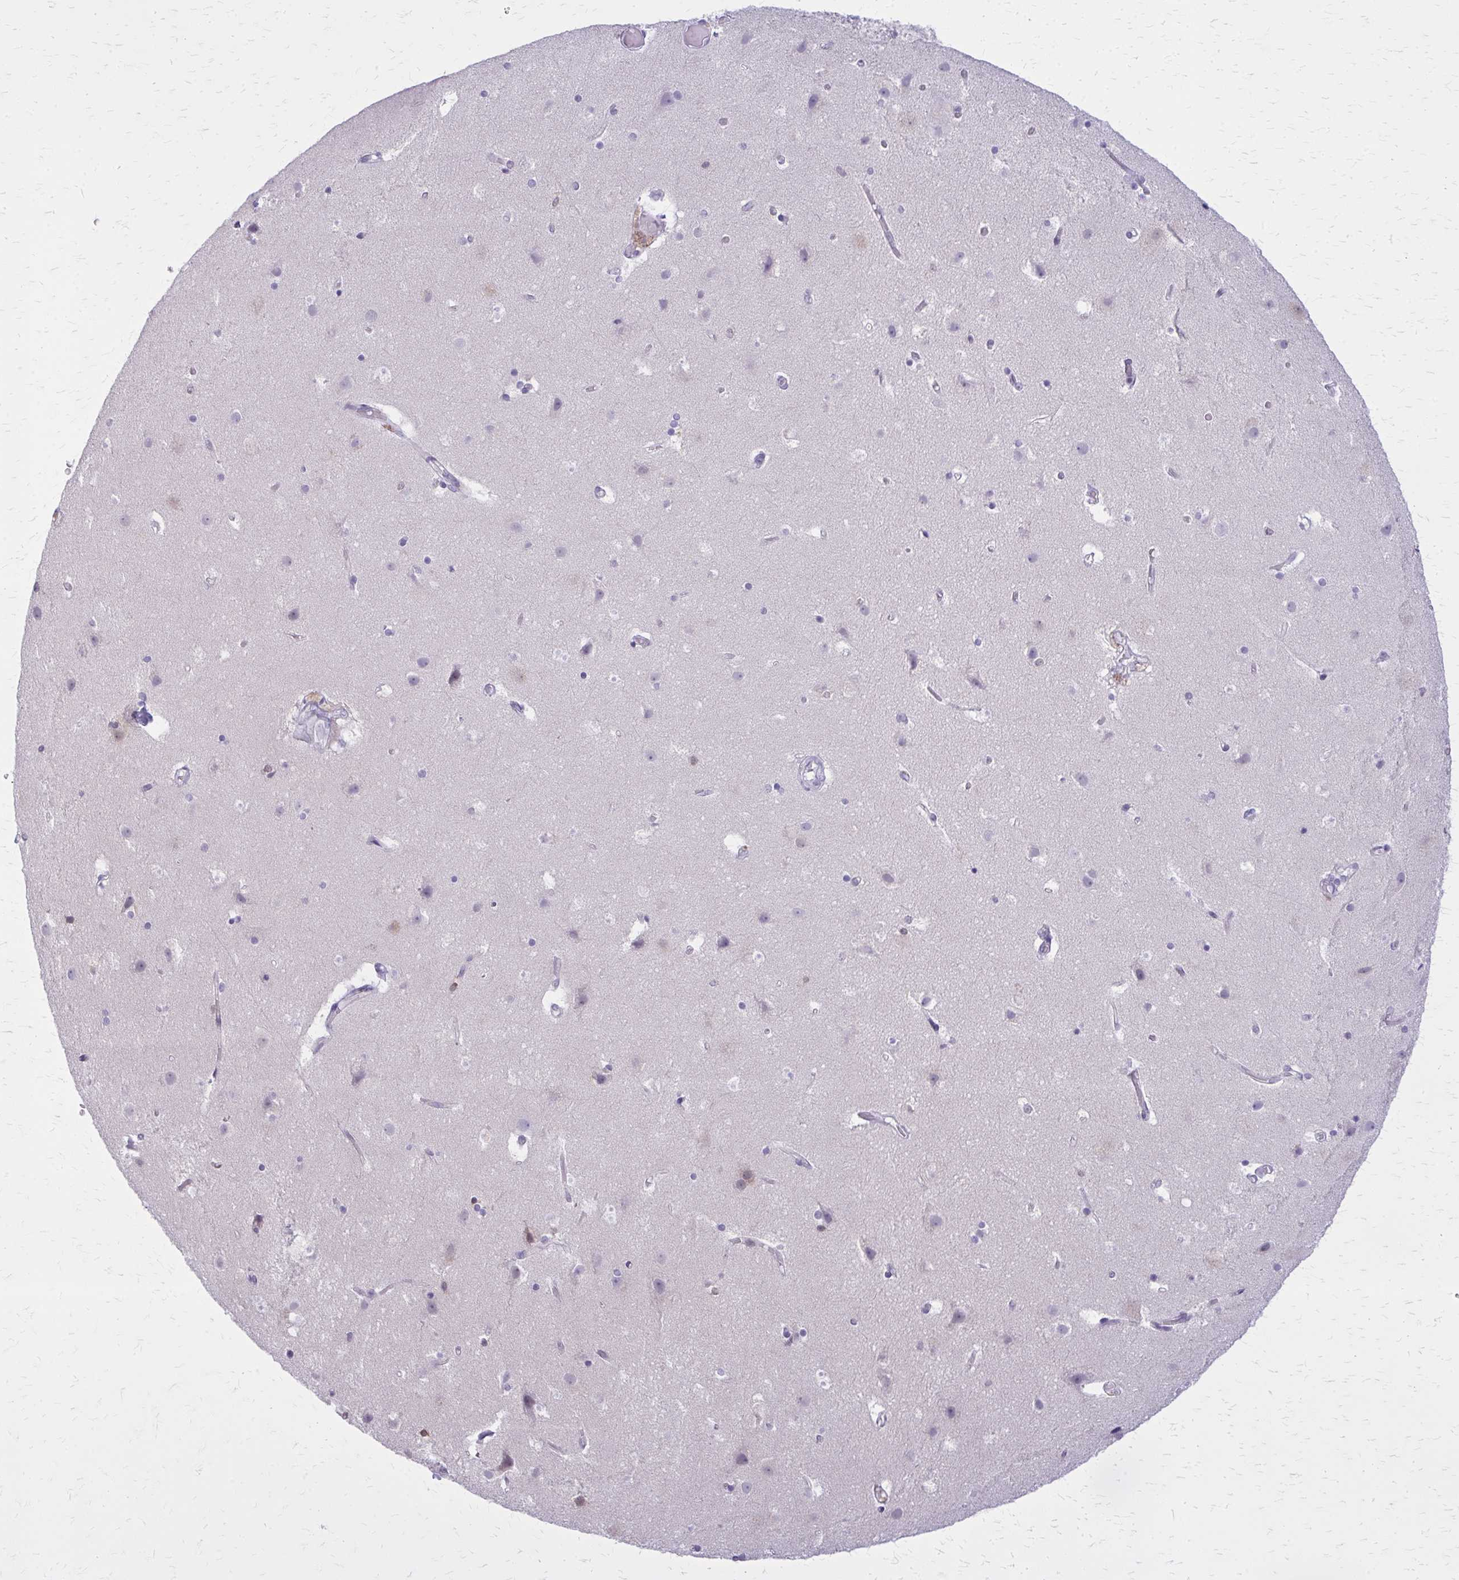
{"staining": {"intensity": "negative", "quantity": "none", "location": "none"}, "tissue": "cerebral cortex", "cell_type": "Endothelial cells", "image_type": "normal", "snomed": [{"axis": "morphology", "description": "Normal tissue, NOS"}, {"axis": "topography", "description": "Cerebral cortex"}], "caption": "This is an IHC photomicrograph of benign cerebral cortex. There is no positivity in endothelial cells.", "gene": "GLRX", "patient": {"sex": "female", "age": 52}}